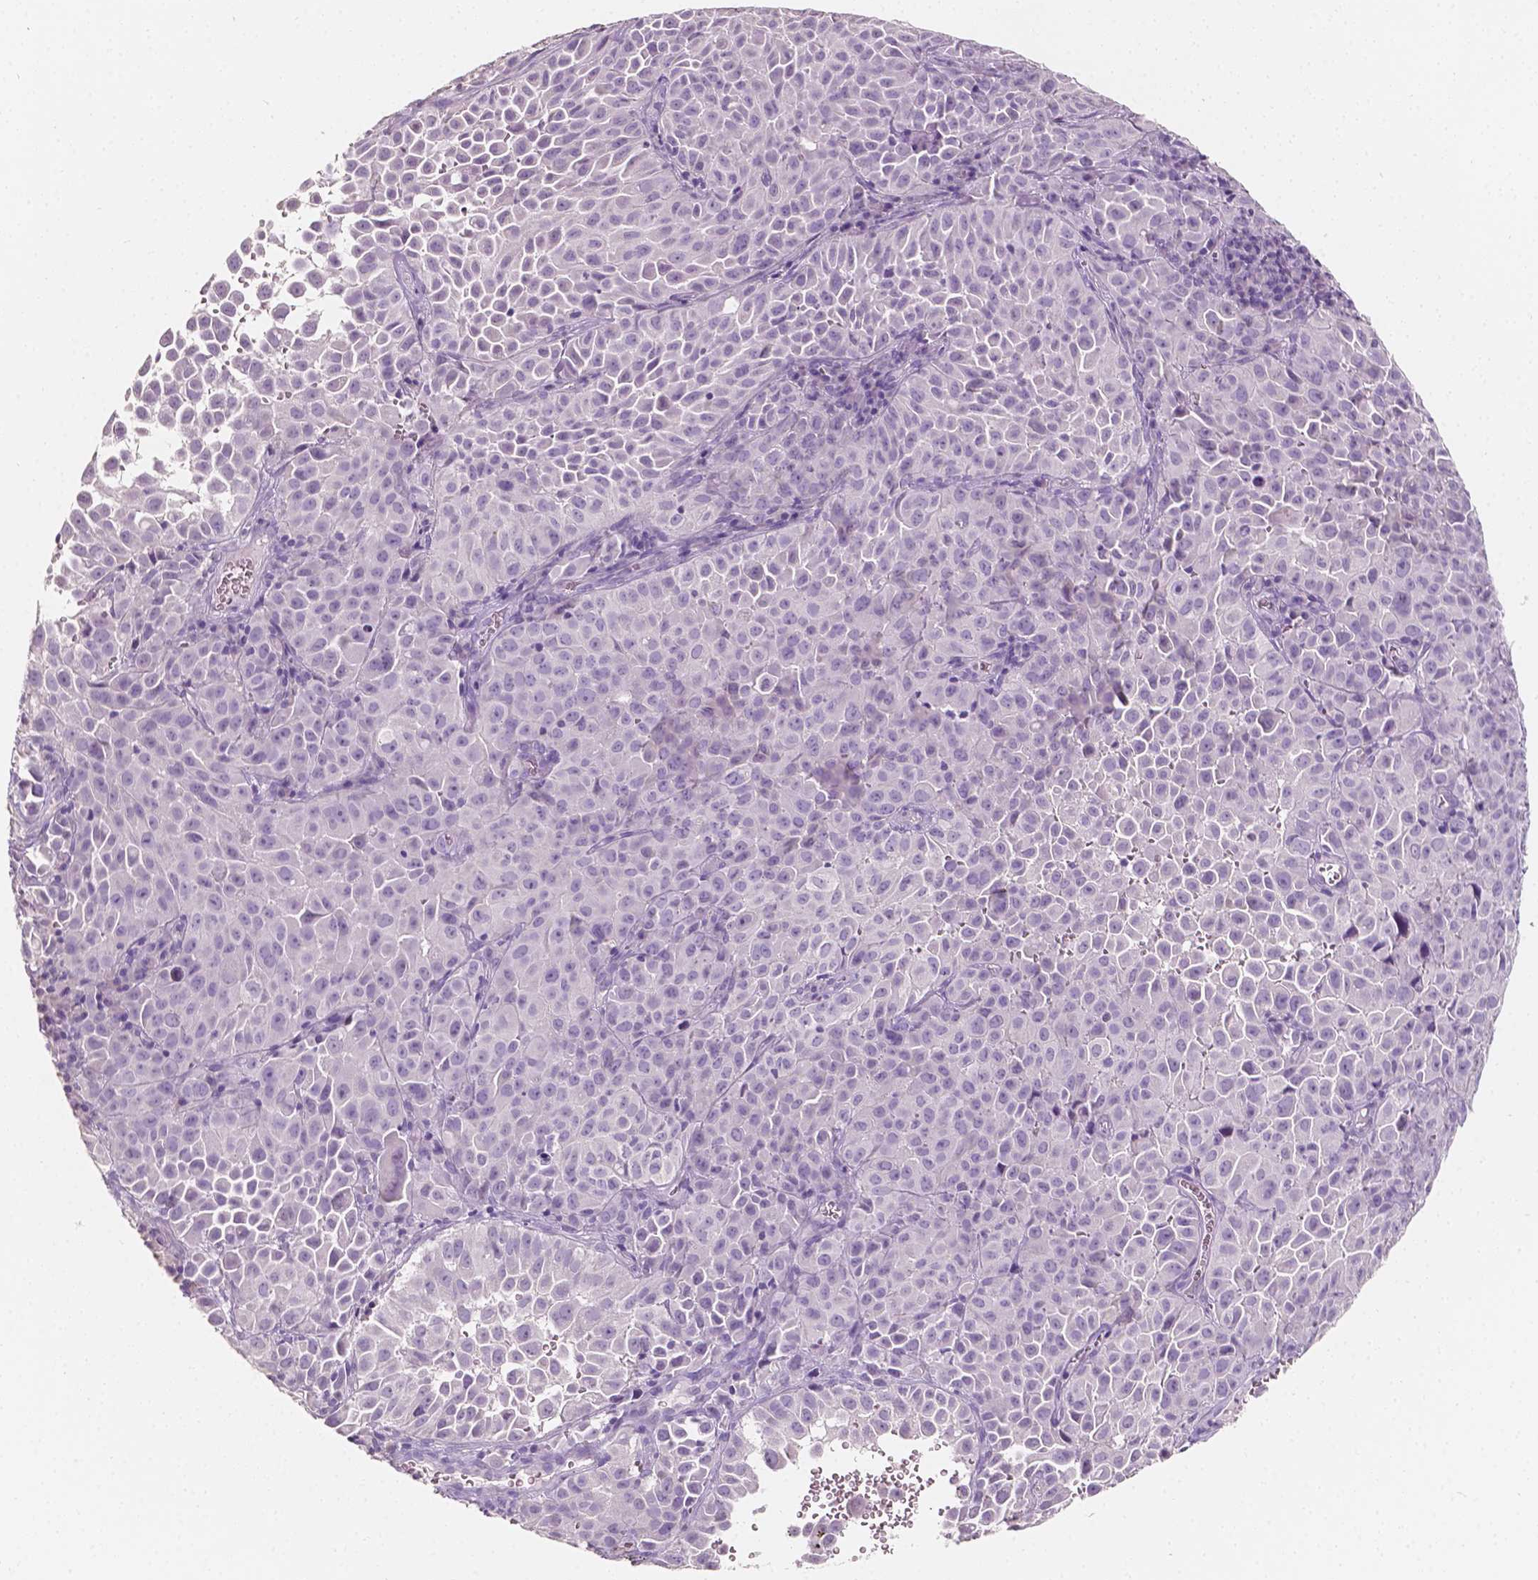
{"staining": {"intensity": "negative", "quantity": "none", "location": "none"}, "tissue": "cervical cancer", "cell_type": "Tumor cells", "image_type": "cancer", "snomed": [{"axis": "morphology", "description": "Squamous cell carcinoma, NOS"}, {"axis": "topography", "description": "Cervix"}], "caption": "Immunohistochemistry (IHC) of cervical cancer exhibits no expression in tumor cells. Brightfield microscopy of immunohistochemistry (IHC) stained with DAB (brown) and hematoxylin (blue), captured at high magnification.", "gene": "TAL1", "patient": {"sex": "female", "age": 55}}